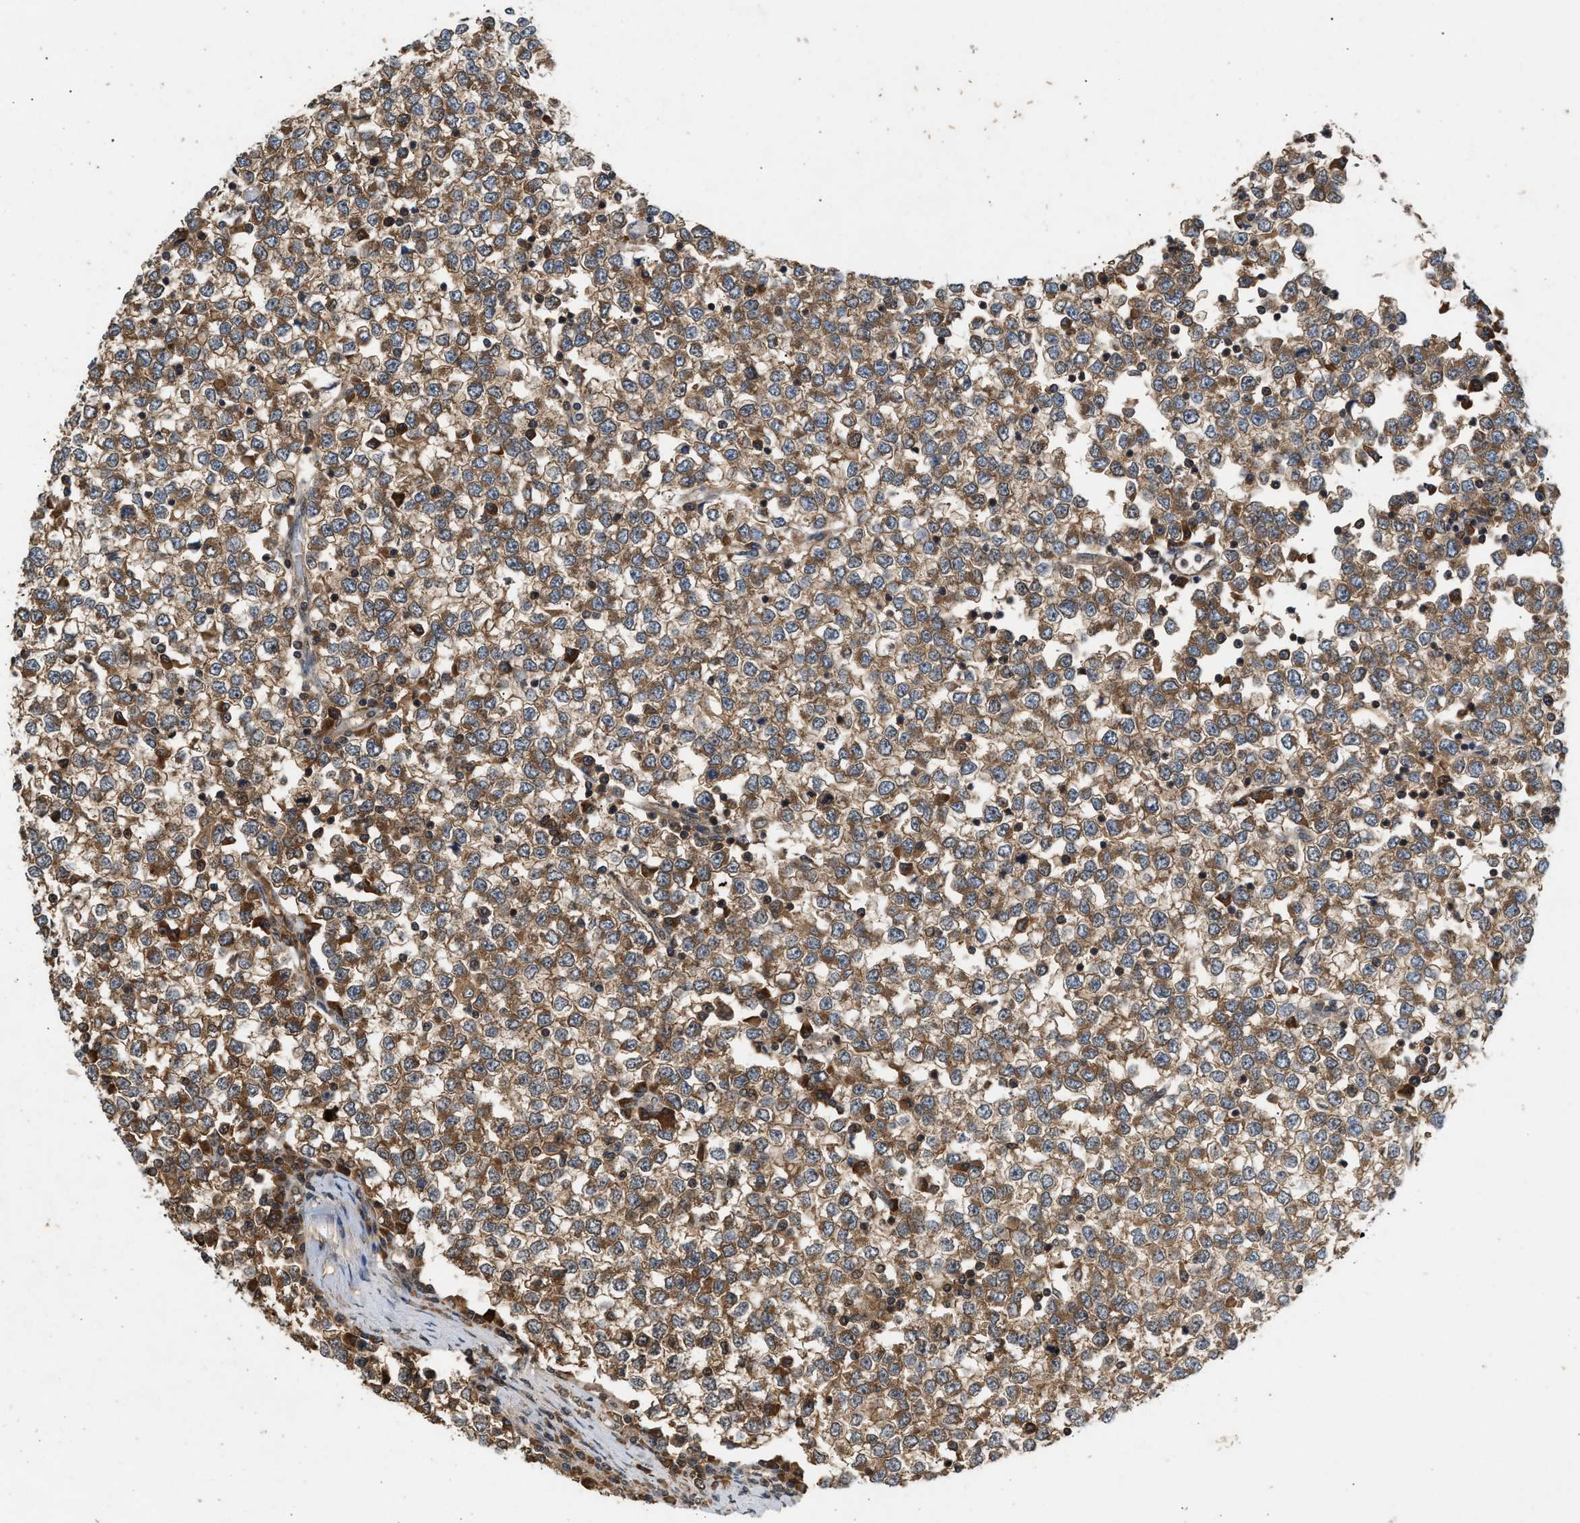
{"staining": {"intensity": "moderate", "quantity": ">75%", "location": "cytoplasmic/membranous,nuclear"}, "tissue": "testis cancer", "cell_type": "Tumor cells", "image_type": "cancer", "snomed": [{"axis": "morphology", "description": "Seminoma, NOS"}, {"axis": "topography", "description": "Testis"}], "caption": "A photomicrograph of human testis seminoma stained for a protein reveals moderate cytoplasmic/membranous and nuclear brown staining in tumor cells.", "gene": "RUSC2", "patient": {"sex": "male", "age": 65}}